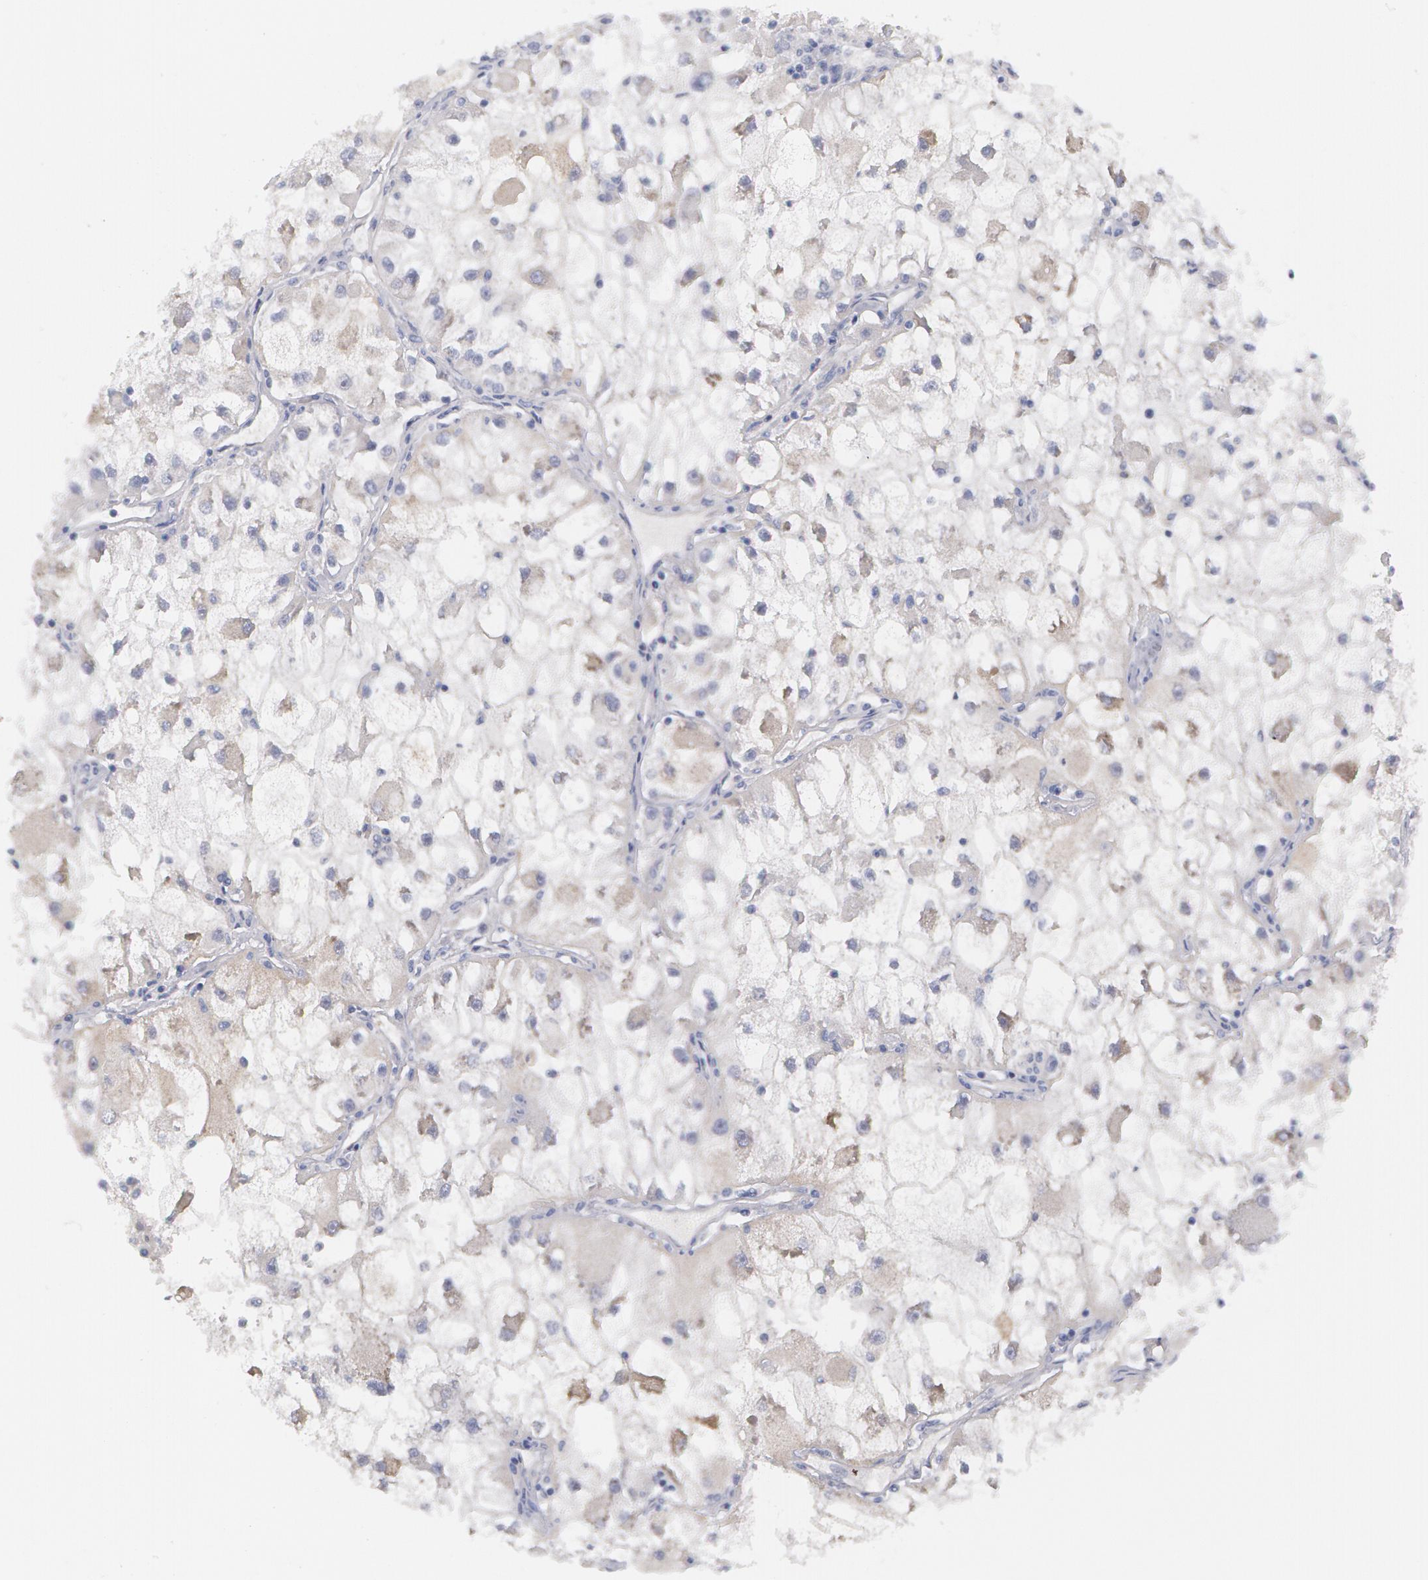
{"staining": {"intensity": "negative", "quantity": "none", "location": "none"}, "tissue": "renal cancer", "cell_type": "Tumor cells", "image_type": "cancer", "snomed": [{"axis": "morphology", "description": "Adenocarcinoma, NOS"}, {"axis": "topography", "description": "Kidney"}], "caption": "An image of renal cancer (adenocarcinoma) stained for a protein shows no brown staining in tumor cells.", "gene": "TXNRD1", "patient": {"sex": "female", "age": 73}}